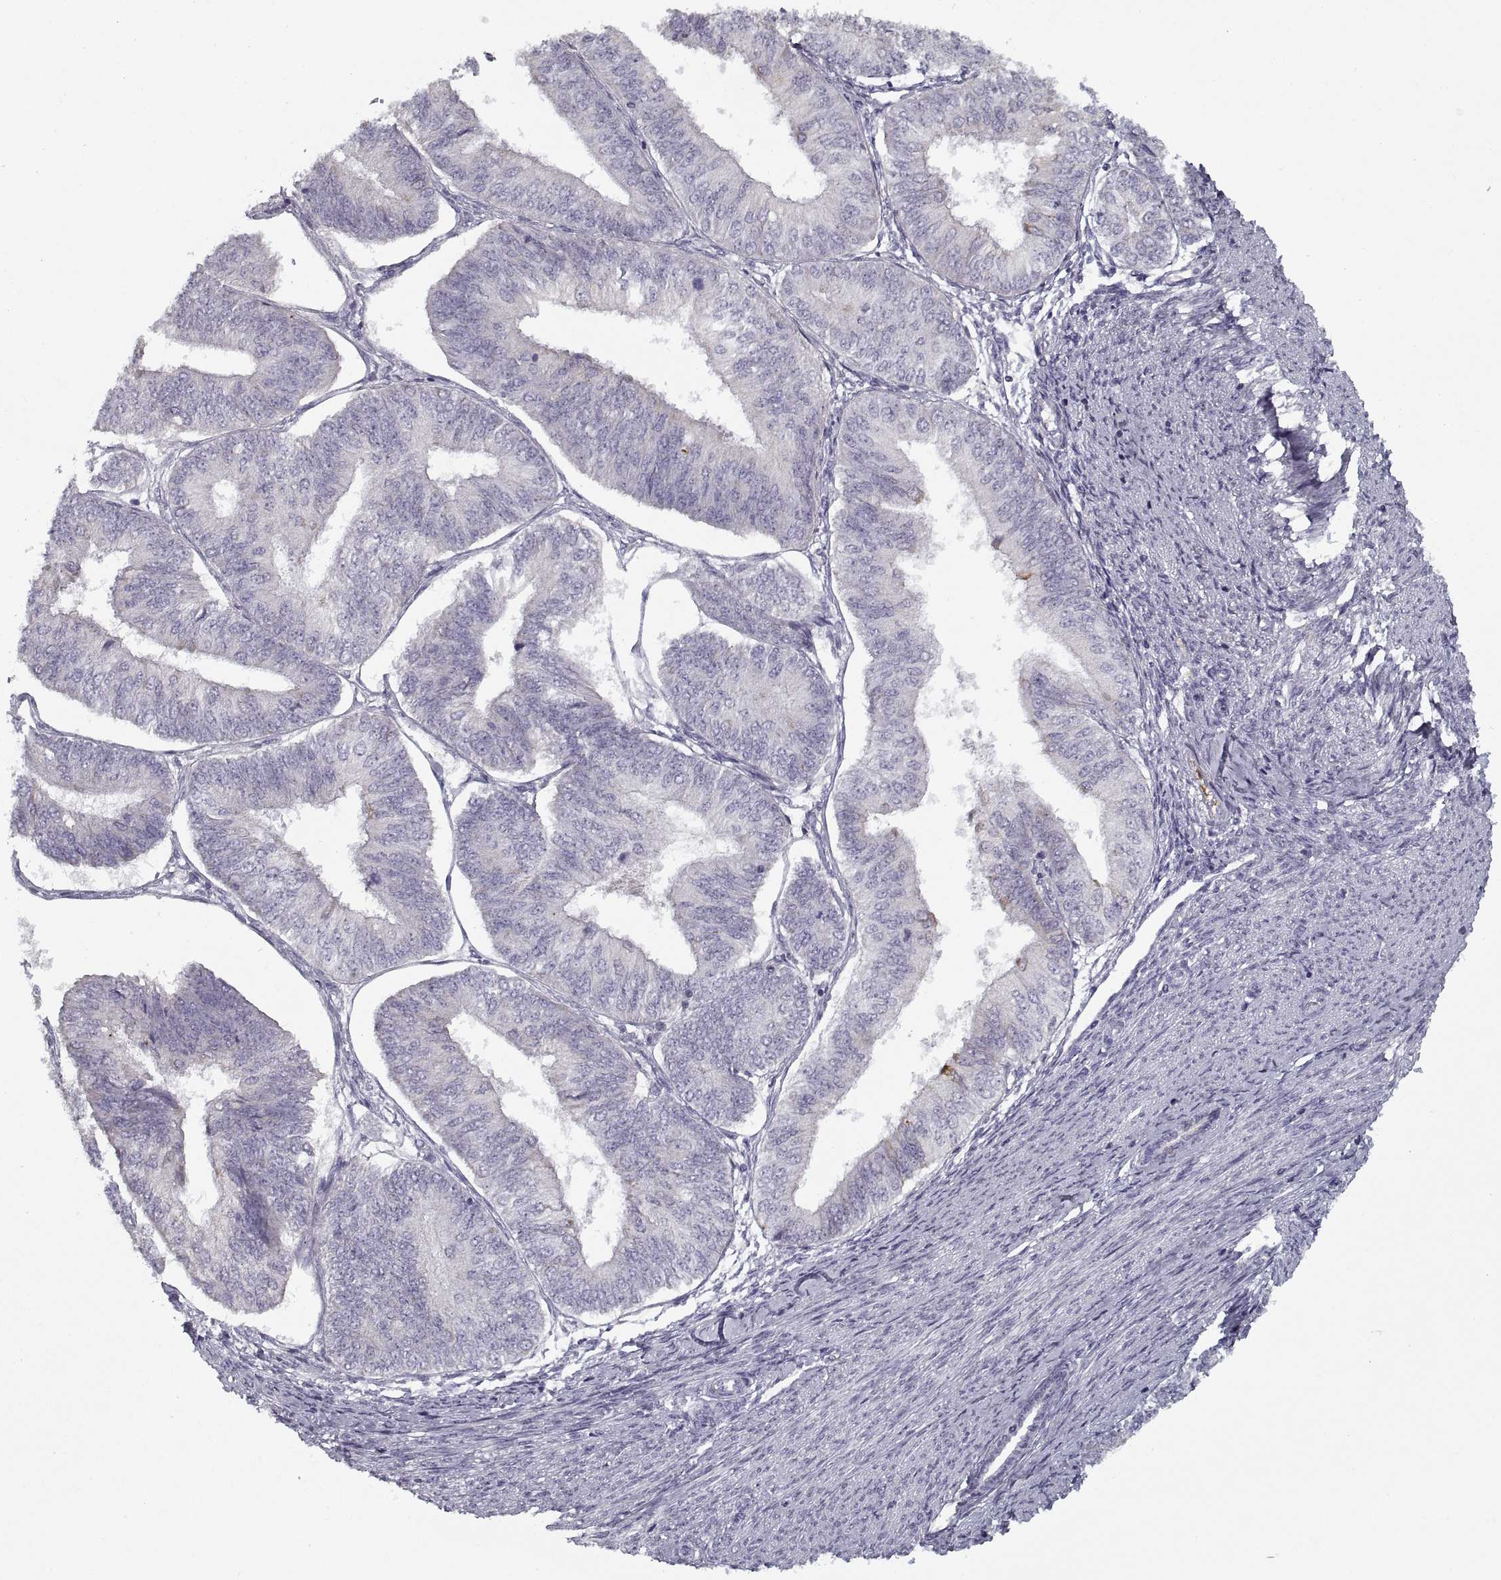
{"staining": {"intensity": "negative", "quantity": "none", "location": "none"}, "tissue": "endometrial cancer", "cell_type": "Tumor cells", "image_type": "cancer", "snomed": [{"axis": "morphology", "description": "Adenocarcinoma, NOS"}, {"axis": "topography", "description": "Endometrium"}], "caption": "Human adenocarcinoma (endometrial) stained for a protein using immunohistochemistry shows no positivity in tumor cells.", "gene": "GAD2", "patient": {"sex": "female", "age": 58}}